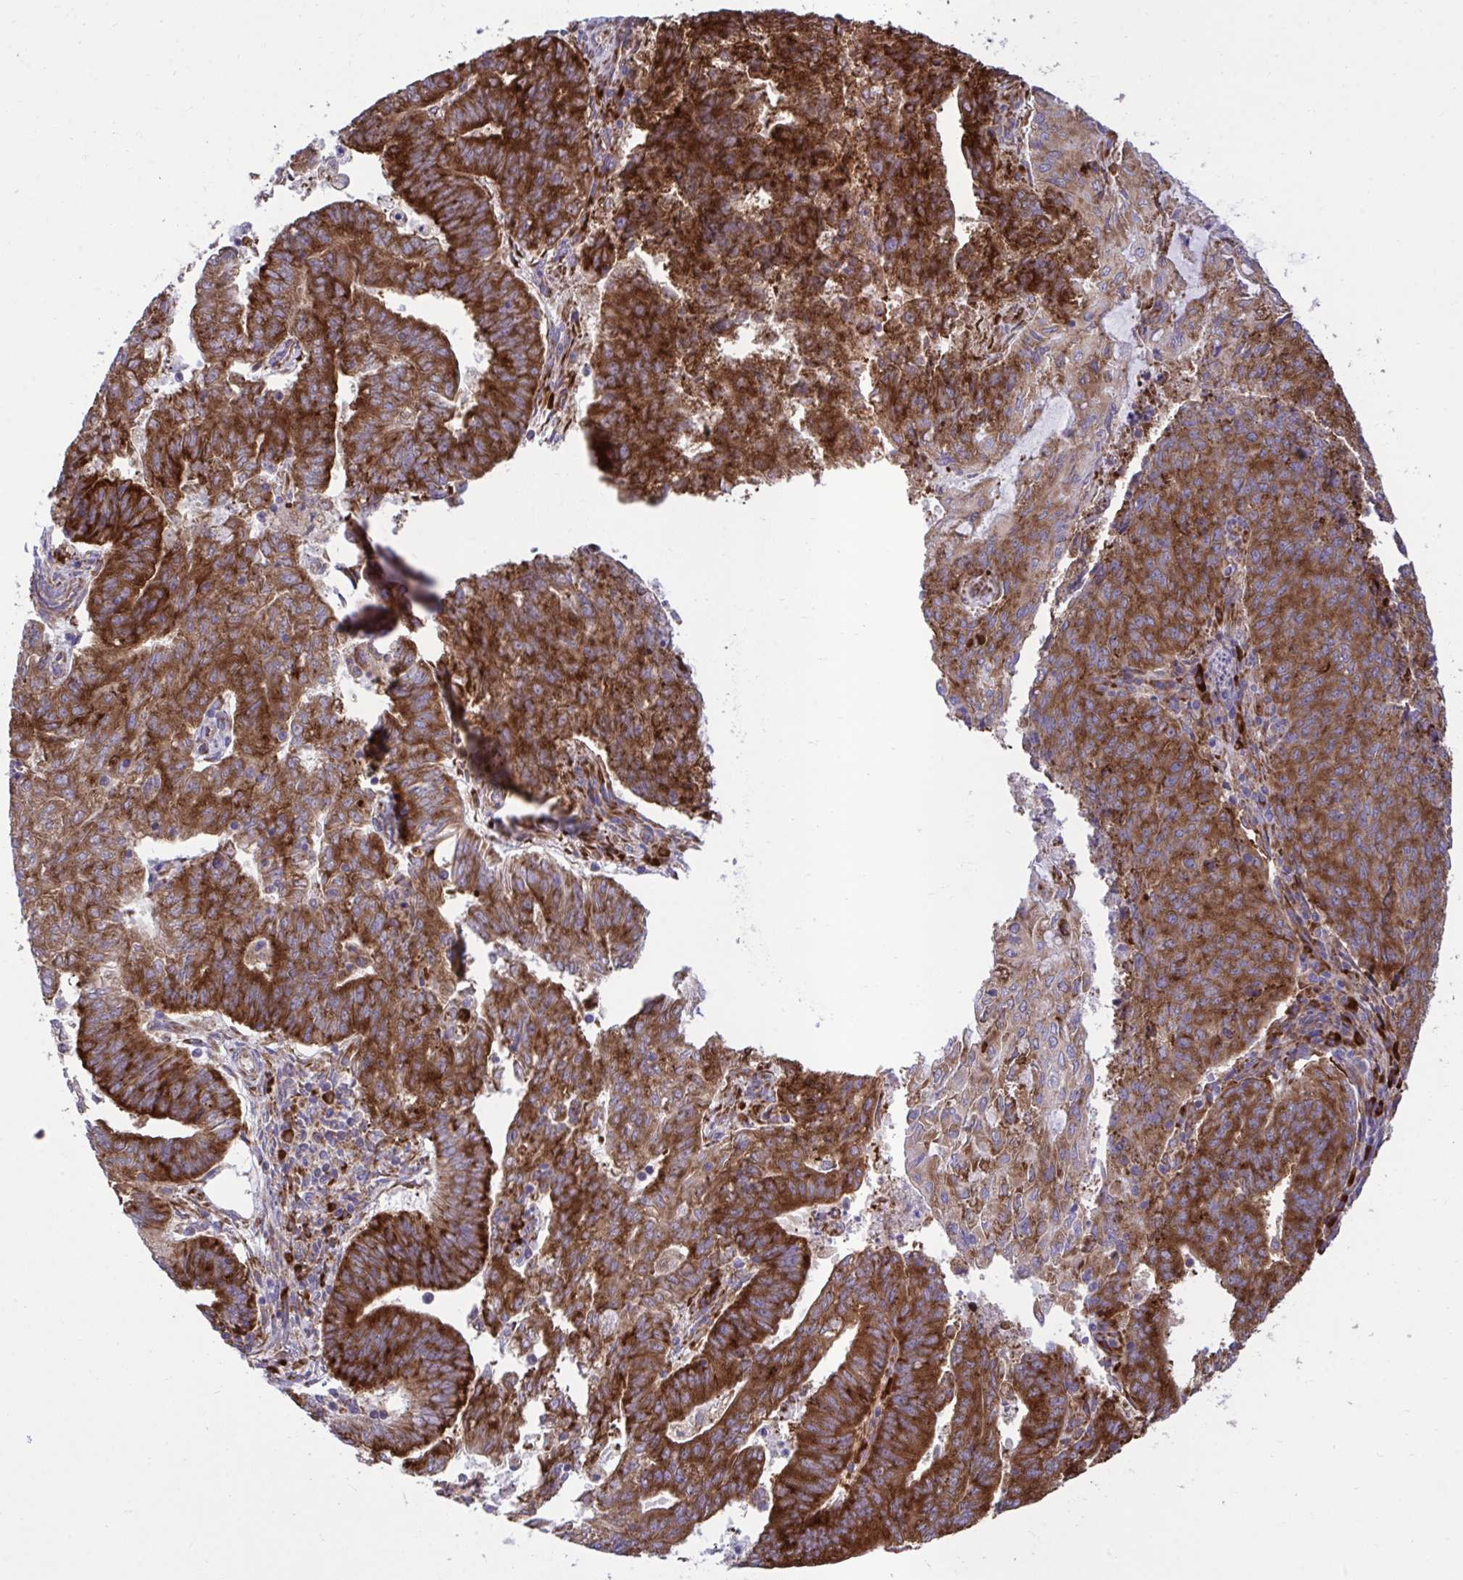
{"staining": {"intensity": "strong", "quantity": ">75%", "location": "cytoplasmic/membranous"}, "tissue": "endometrial cancer", "cell_type": "Tumor cells", "image_type": "cancer", "snomed": [{"axis": "morphology", "description": "Adenocarcinoma, NOS"}, {"axis": "topography", "description": "Endometrium"}], "caption": "Immunohistochemistry (IHC) (DAB) staining of human endometrial adenocarcinoma demonstrates strong cytoplasmic/membranous protein staining in about >75% of tumor cells. (DAB (3,3'-diaminobenzidine) IHC with brightfield microscopy, high magnification).", "gene": "RPS15", "patient": {"sex": "female", "age": 82}}